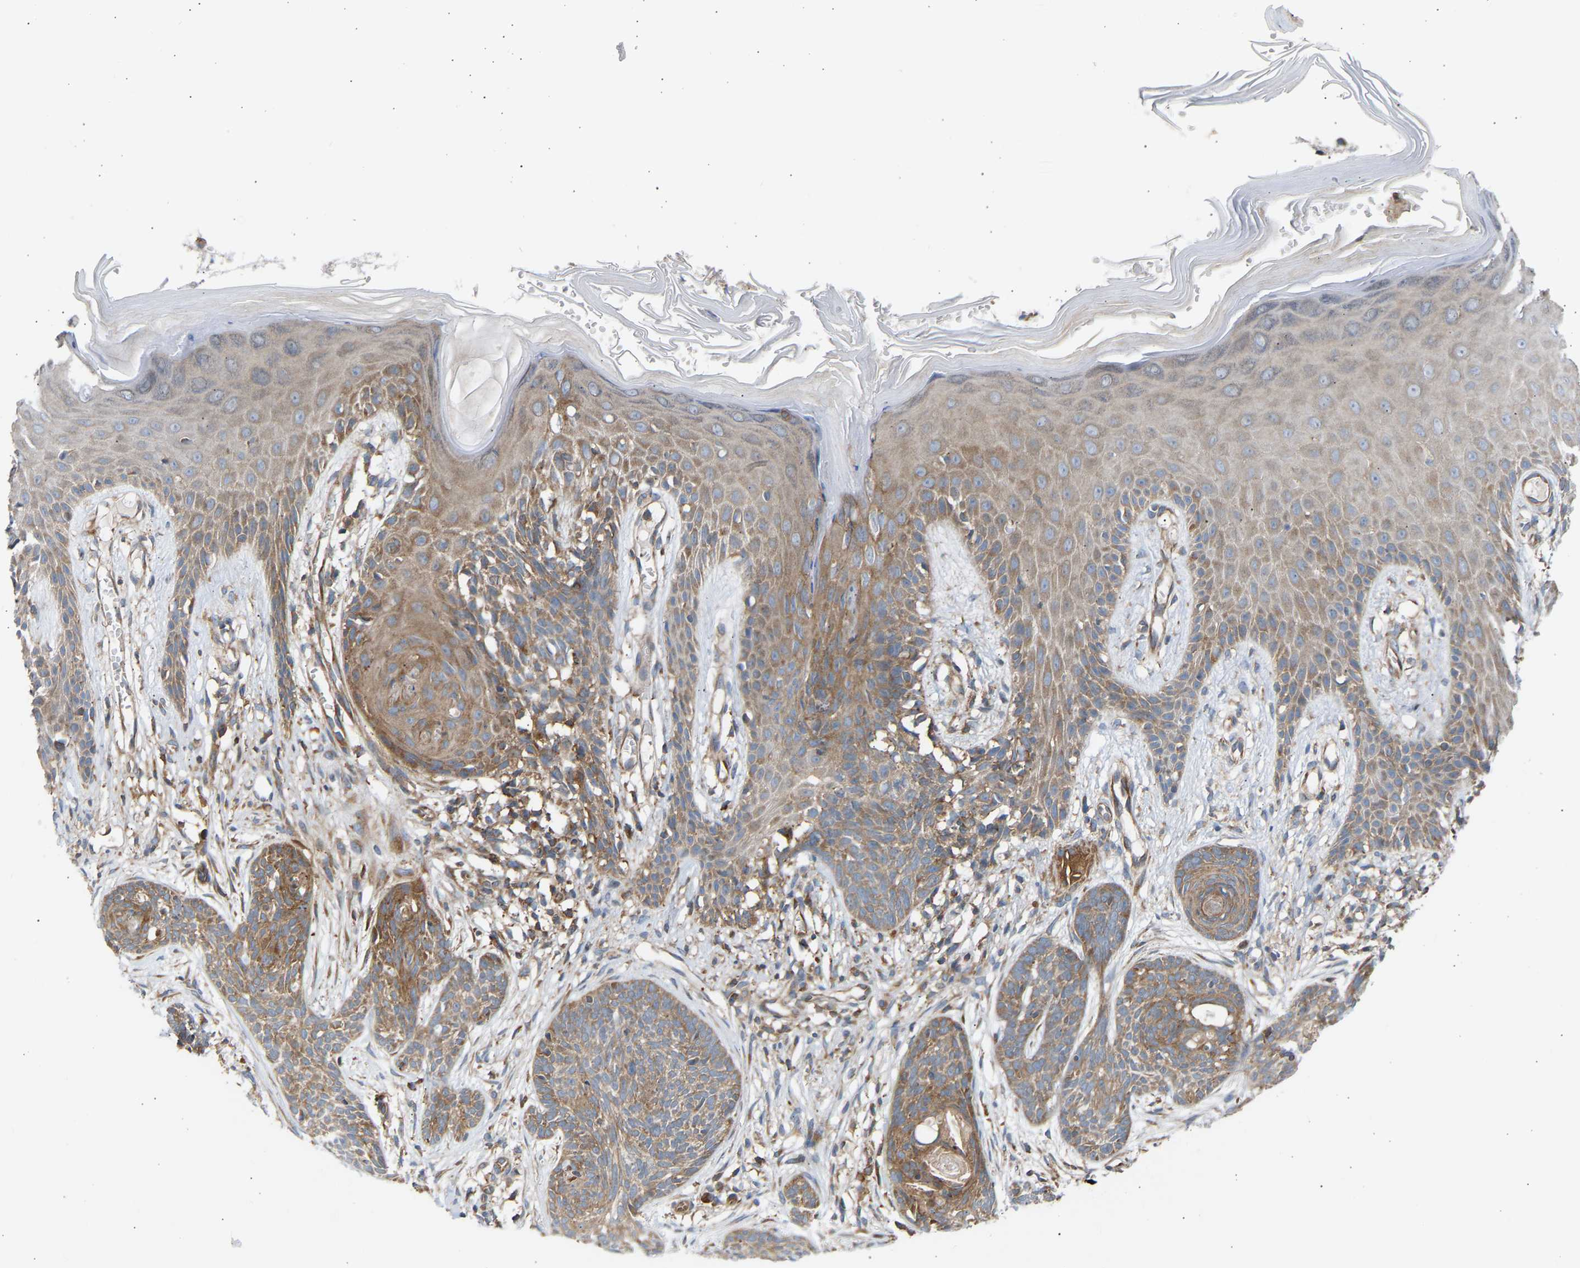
{"staining": {"intensity": "moderate", "quantity": ">75%", "location": "cytoplasmic/membranous"}, "tissue": "skin cancer", "cell_type": "Tumor cells", "image_type": "cancer", "snomed": [{"axis": "morphology", "description": "Basal cell carcinoma"}, {"axis": "topography", "description": "Skin"}], "caption": "DAB (3,3'-diaminobenzidine) immunohistochemical staining of human basal cell carcinoma (skin) displays moderate cytoplasmic/membranous protein expression in about >75% of tumor cells.", "gene": "GCN1", "patient": {"sex": "female", "age": 59}}